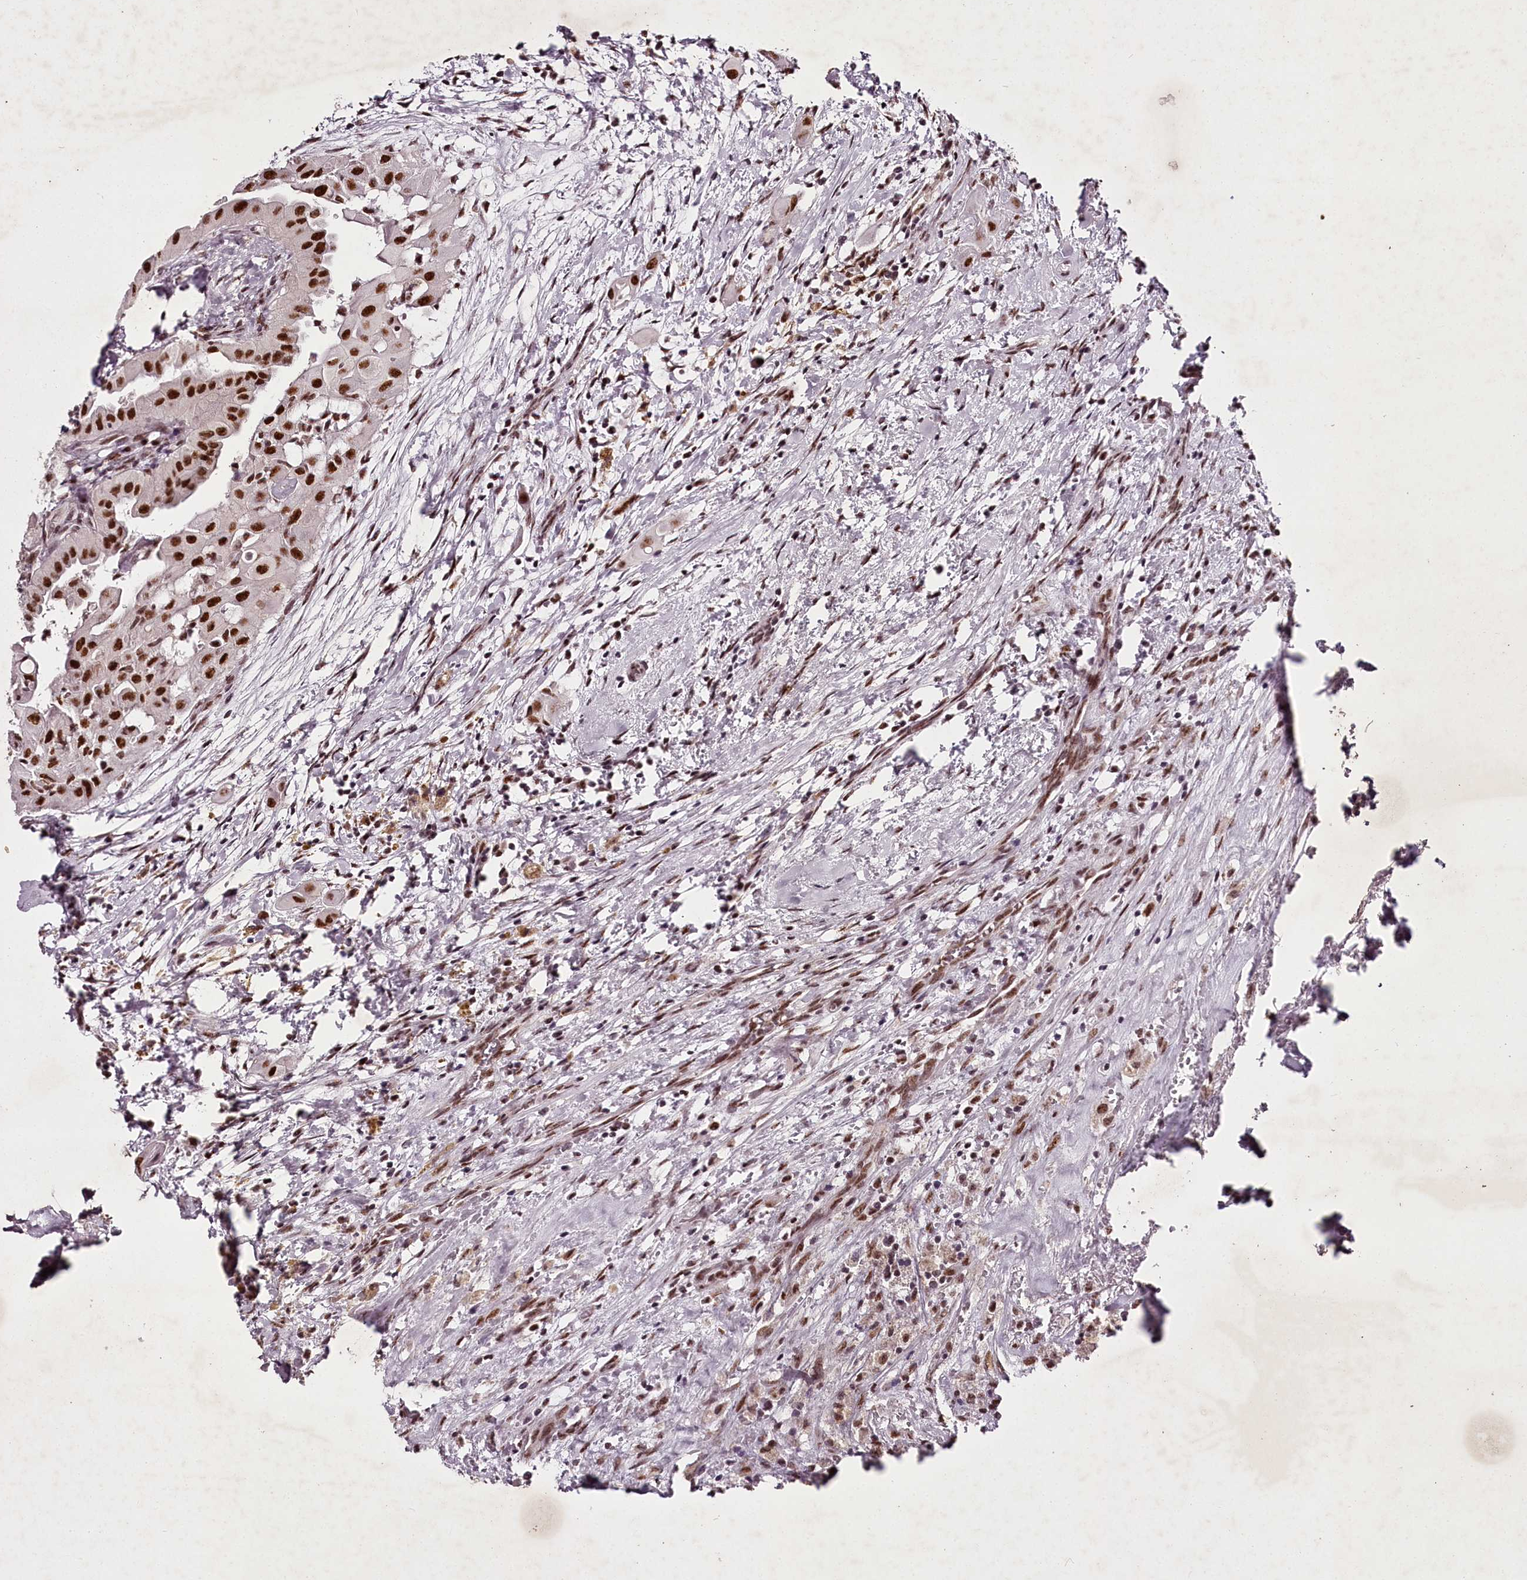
{"staining": {"intensity": "strong", "quantity": ">75%", "location": "nuclear"}, "tissue": "thyroid cancer", "cell_type": "Tumor cells", "image_type": "cancer", "snomed": [{"axis": "morphology", "description": "Papillary adenocarcinoma, NOS"}, {"axis": "topography", "description": "Thyroid gland"}], "caption": "Immunohistochemistry (IHC) staining of thyroid papillary adenocarcinoma, which demonstrates high levels of strong nuclear positivity in approximately >75% of tumor cells indicating strong nuclear protein expression. The staining was performed using DAB (brown) for protein detection and nuclei were counterstained in hematoxylin (blue).", "gene": "PSPC1", "patient": {"sex": "female", "age": 59}}